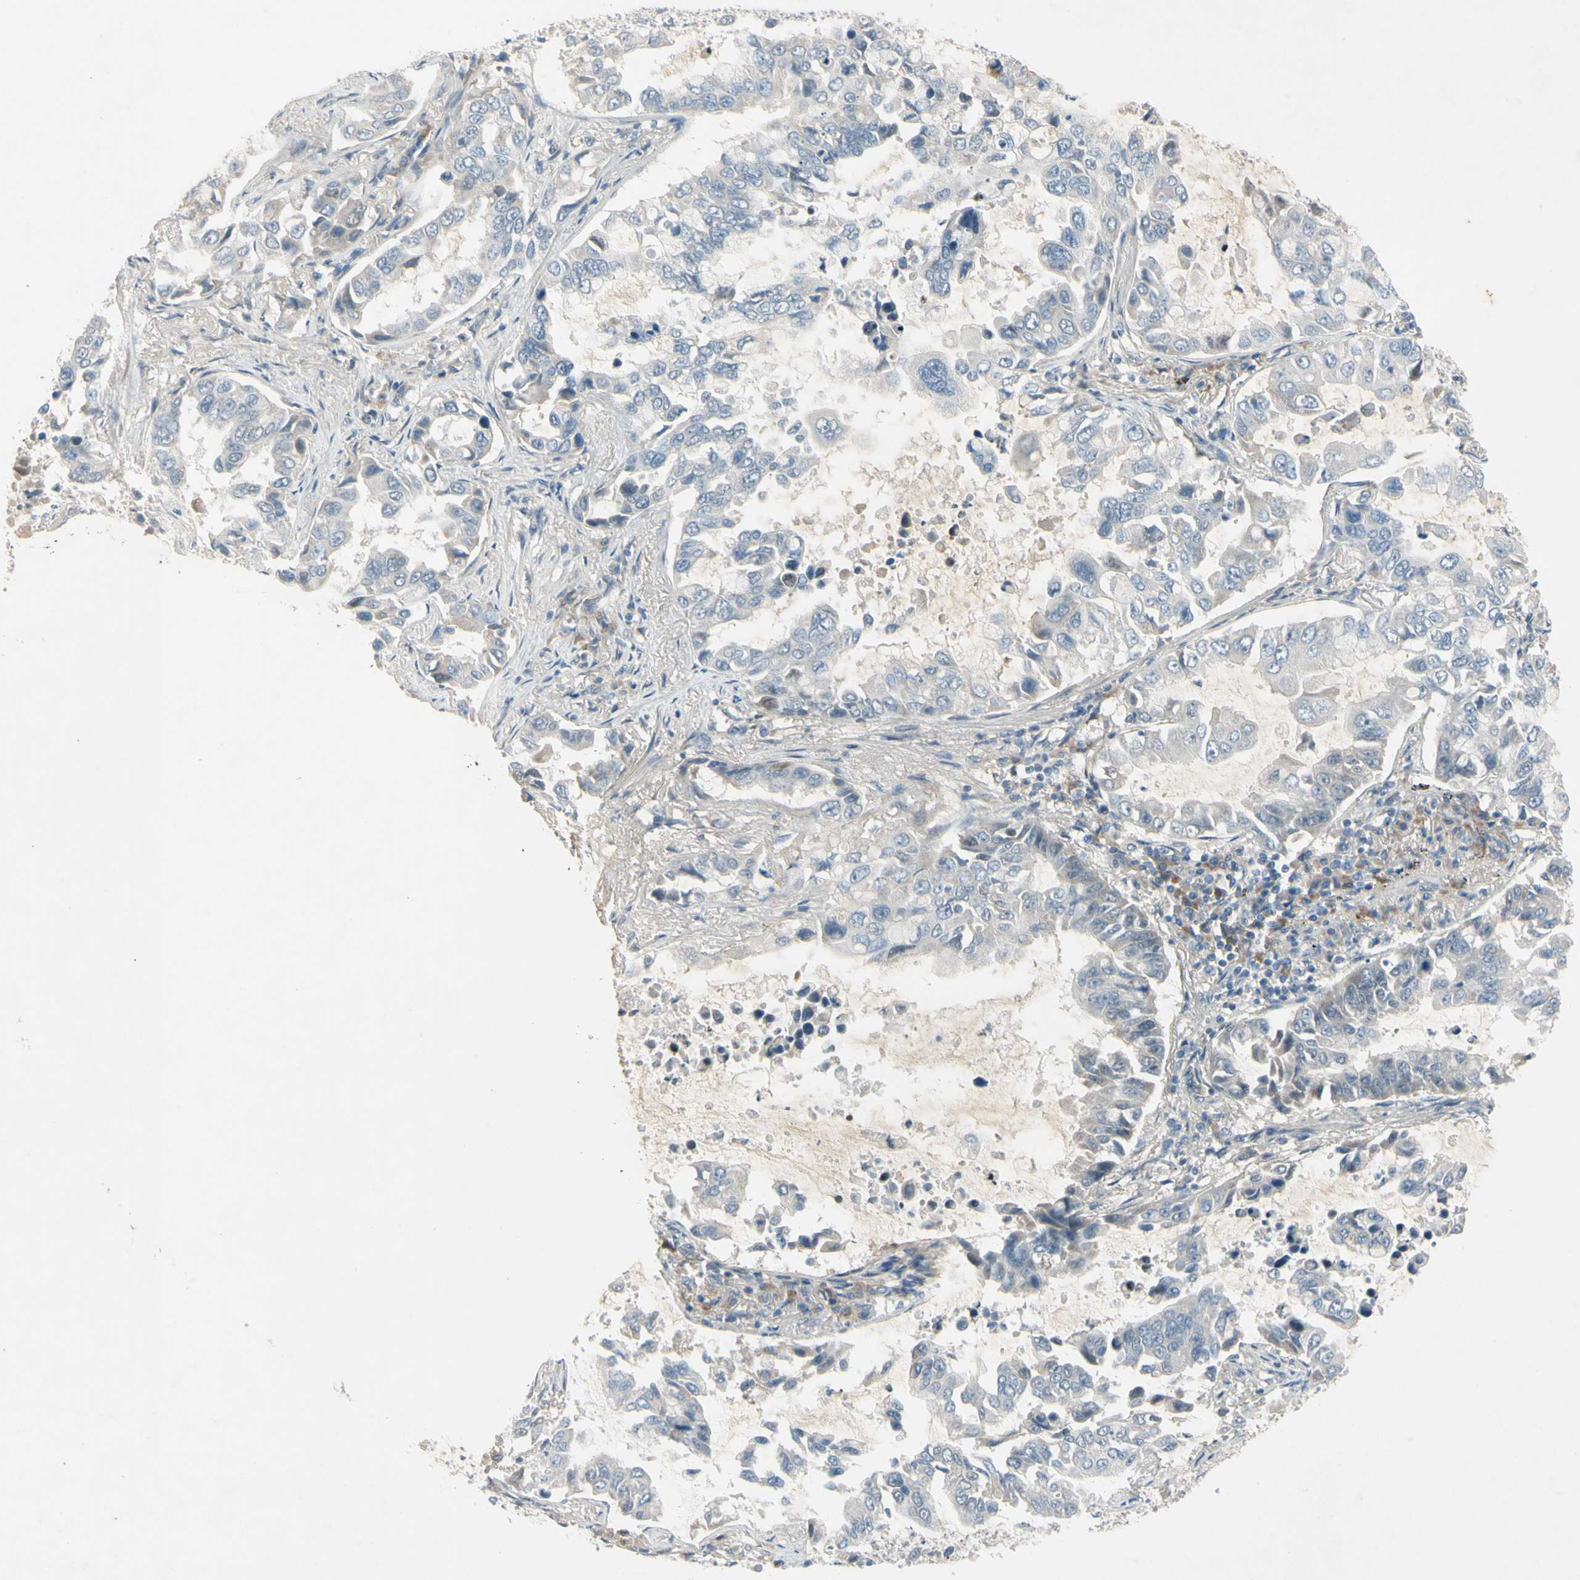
{"staining": {"intensity": "negative", "quantity": "none", "location": "none"}, "tissue": "lung cancer", "cell_type": "Tumor cells", "image_type": "cancer", "snomed": [{"axis": "morphology", "description": "Adenocarcinoma, NOS"}, {"axis": "topography", "description": "Lung"}], "caption": "Lung cancer (adenocarcinoma) was stained to show a protein in brown. There is no significant staining in tumor cells.", "gene": "AATK", "patient": {"sex": "male", "age": 64}}